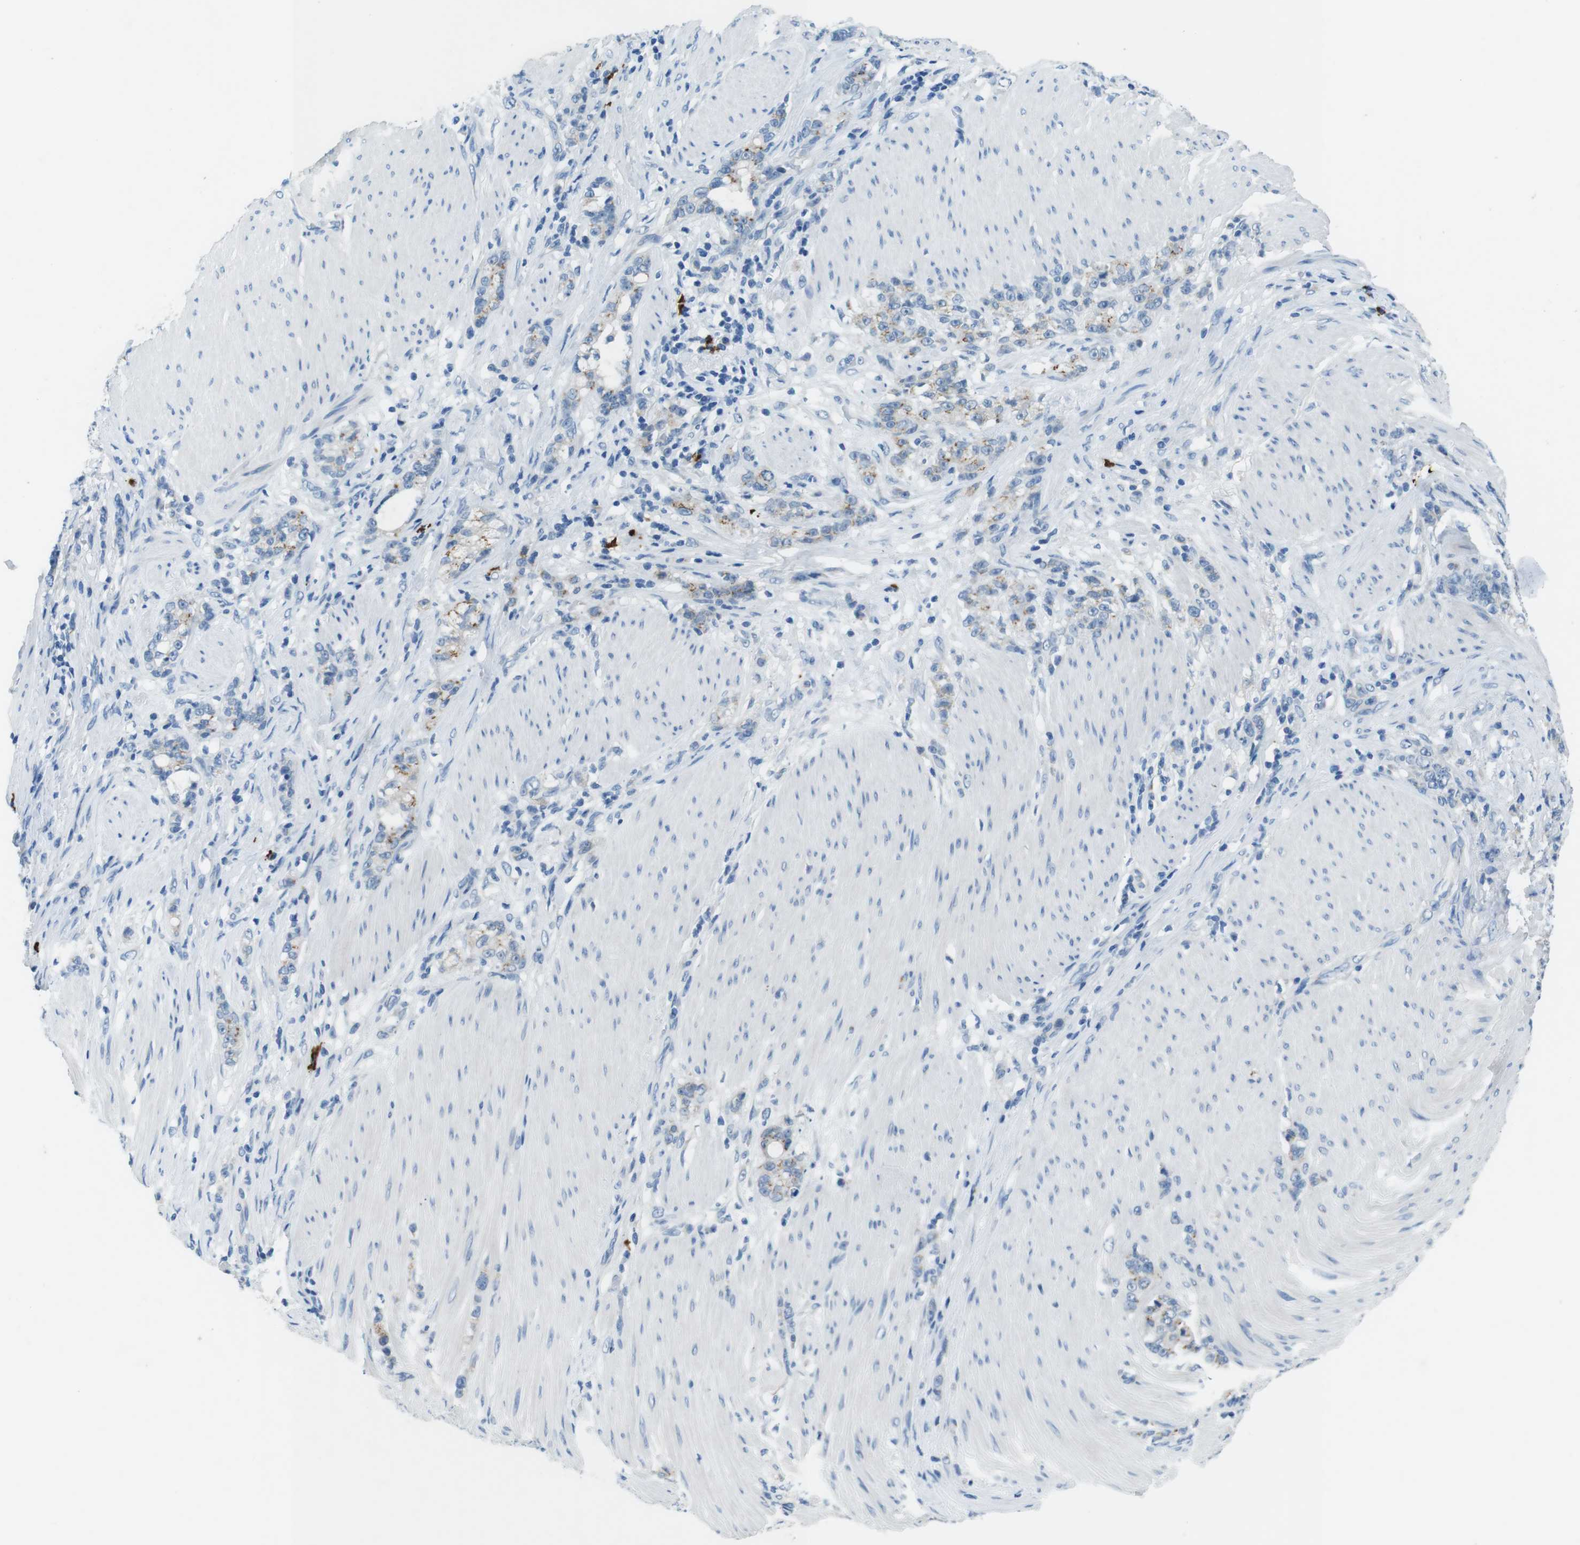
{"staining": {"intensity": "negative", "quantity": "none", "location": "none"}, "tissue": "stomach cancer", "cell_type": "Tumor cells", "image_type": "cancer", "snomed": [{"axis": "morphology", "description": "Adenocarcinoma, NOS"}, {"axis": "topography", "description": "Stomach, lower"}], "caption": "Human adenocarcinoma (stomach) stained for a protein using IHC exhibits no staining in tumor cells.", "gene": "SLC35A3", "patient": {"sex": "male", "age": 88}}